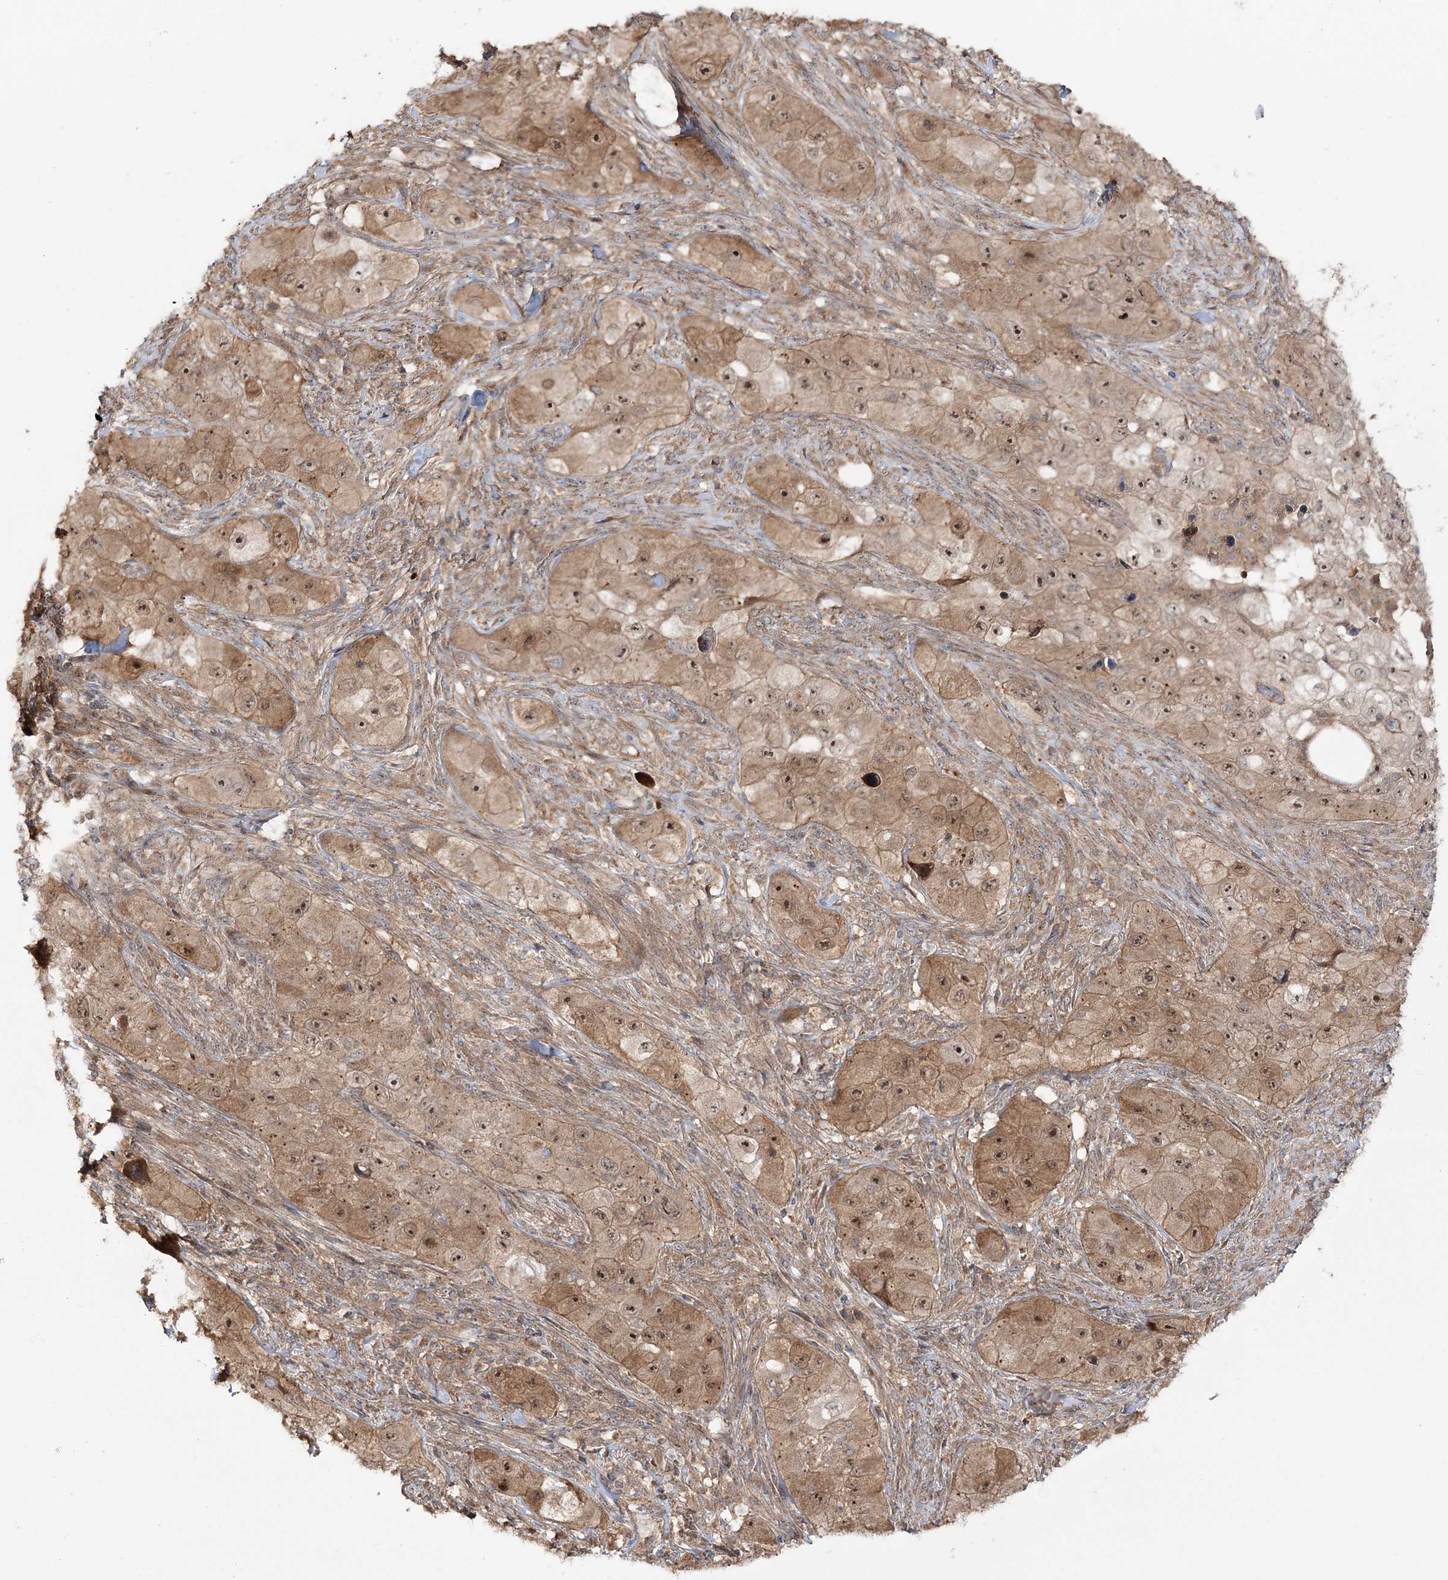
{"staining": {"intensity": "moderate", "quantity": ">75%", "location": "cytoplasmic/membranous,nuclear"}, "tissue": "skin cancer", "cell_type": "Tumor cells", "image_type": "cancer", "snomed": [{"axis": "morphology", "description": "Squamous cell carcinoma, NOS"}, {"axis": "topography", "description": "Skin"}, {"axis": "topography", "description": "Subcutis"}], "caption": "Immunohistochemical staining of skin cancer (squamous cell carcinoma) displays medium levels of moderate cytoplasmic/membranous and nuclear expression in about >75% of tumor cells. The protein of interest is stained brown, and the nuclei are stained in blue (DAB IHC with brightfield microscopy, high magnification).", "gene": "MOCS2", "patient": {"sex": "male", "age": 73}}